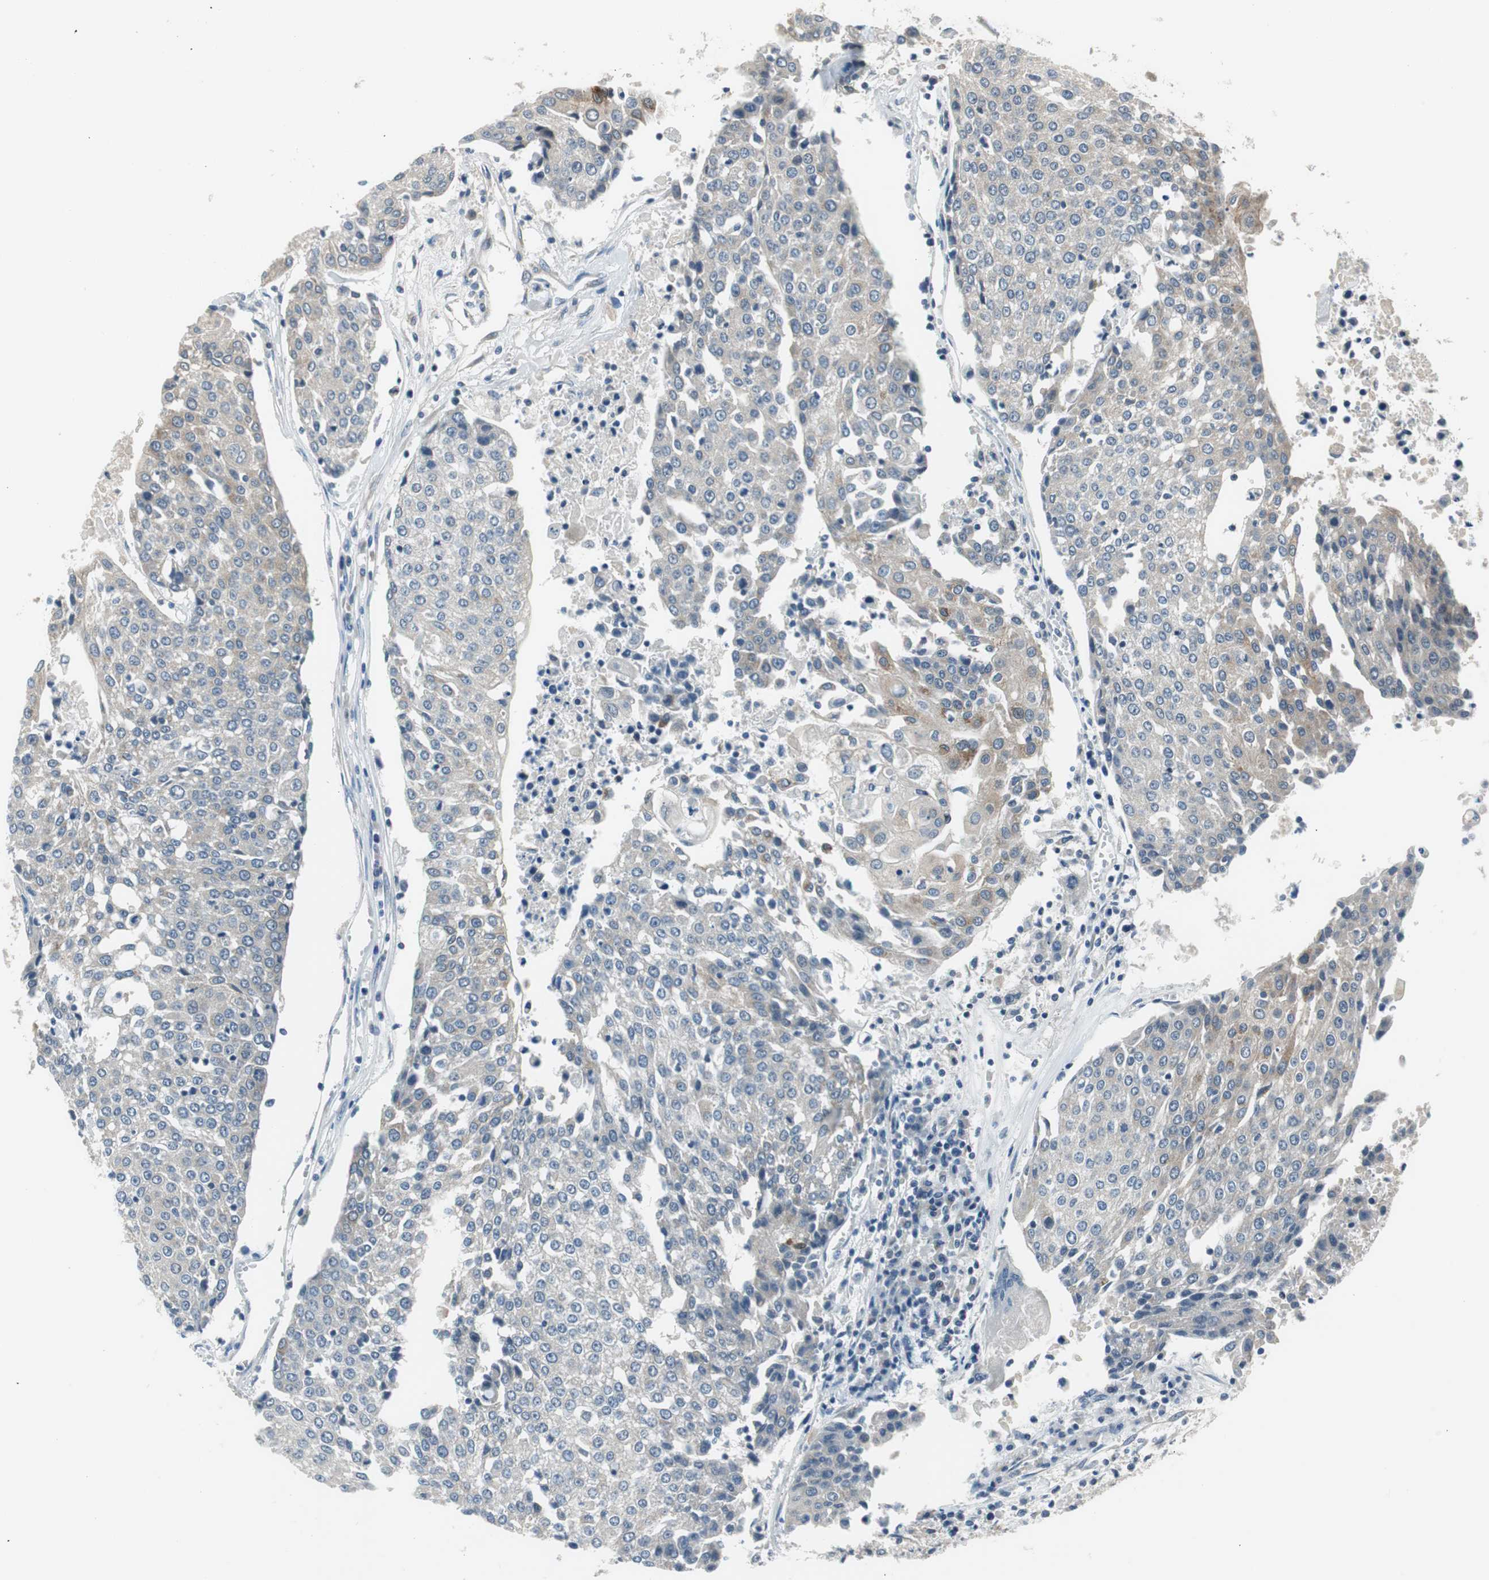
{"staining": {"intensity": "negative", "quantity": "none", "location": "none"}, "tissue": "urothelial cancer", "cell_type": "Tumor cells", "image_type": "cancer", "snomed": [{"axis": "morphology", "description": "Urothelial carcinoma, High grade"}, {"axis": "topography", "description": "Urinary bladder"}], "caption": "Urothelial carcinoma (high-grade) was stained to show a protein in brown. There is no significant staining in tumor cells.", "gene": "PLAA", "patient": {"sex": "female", "age": 85}}